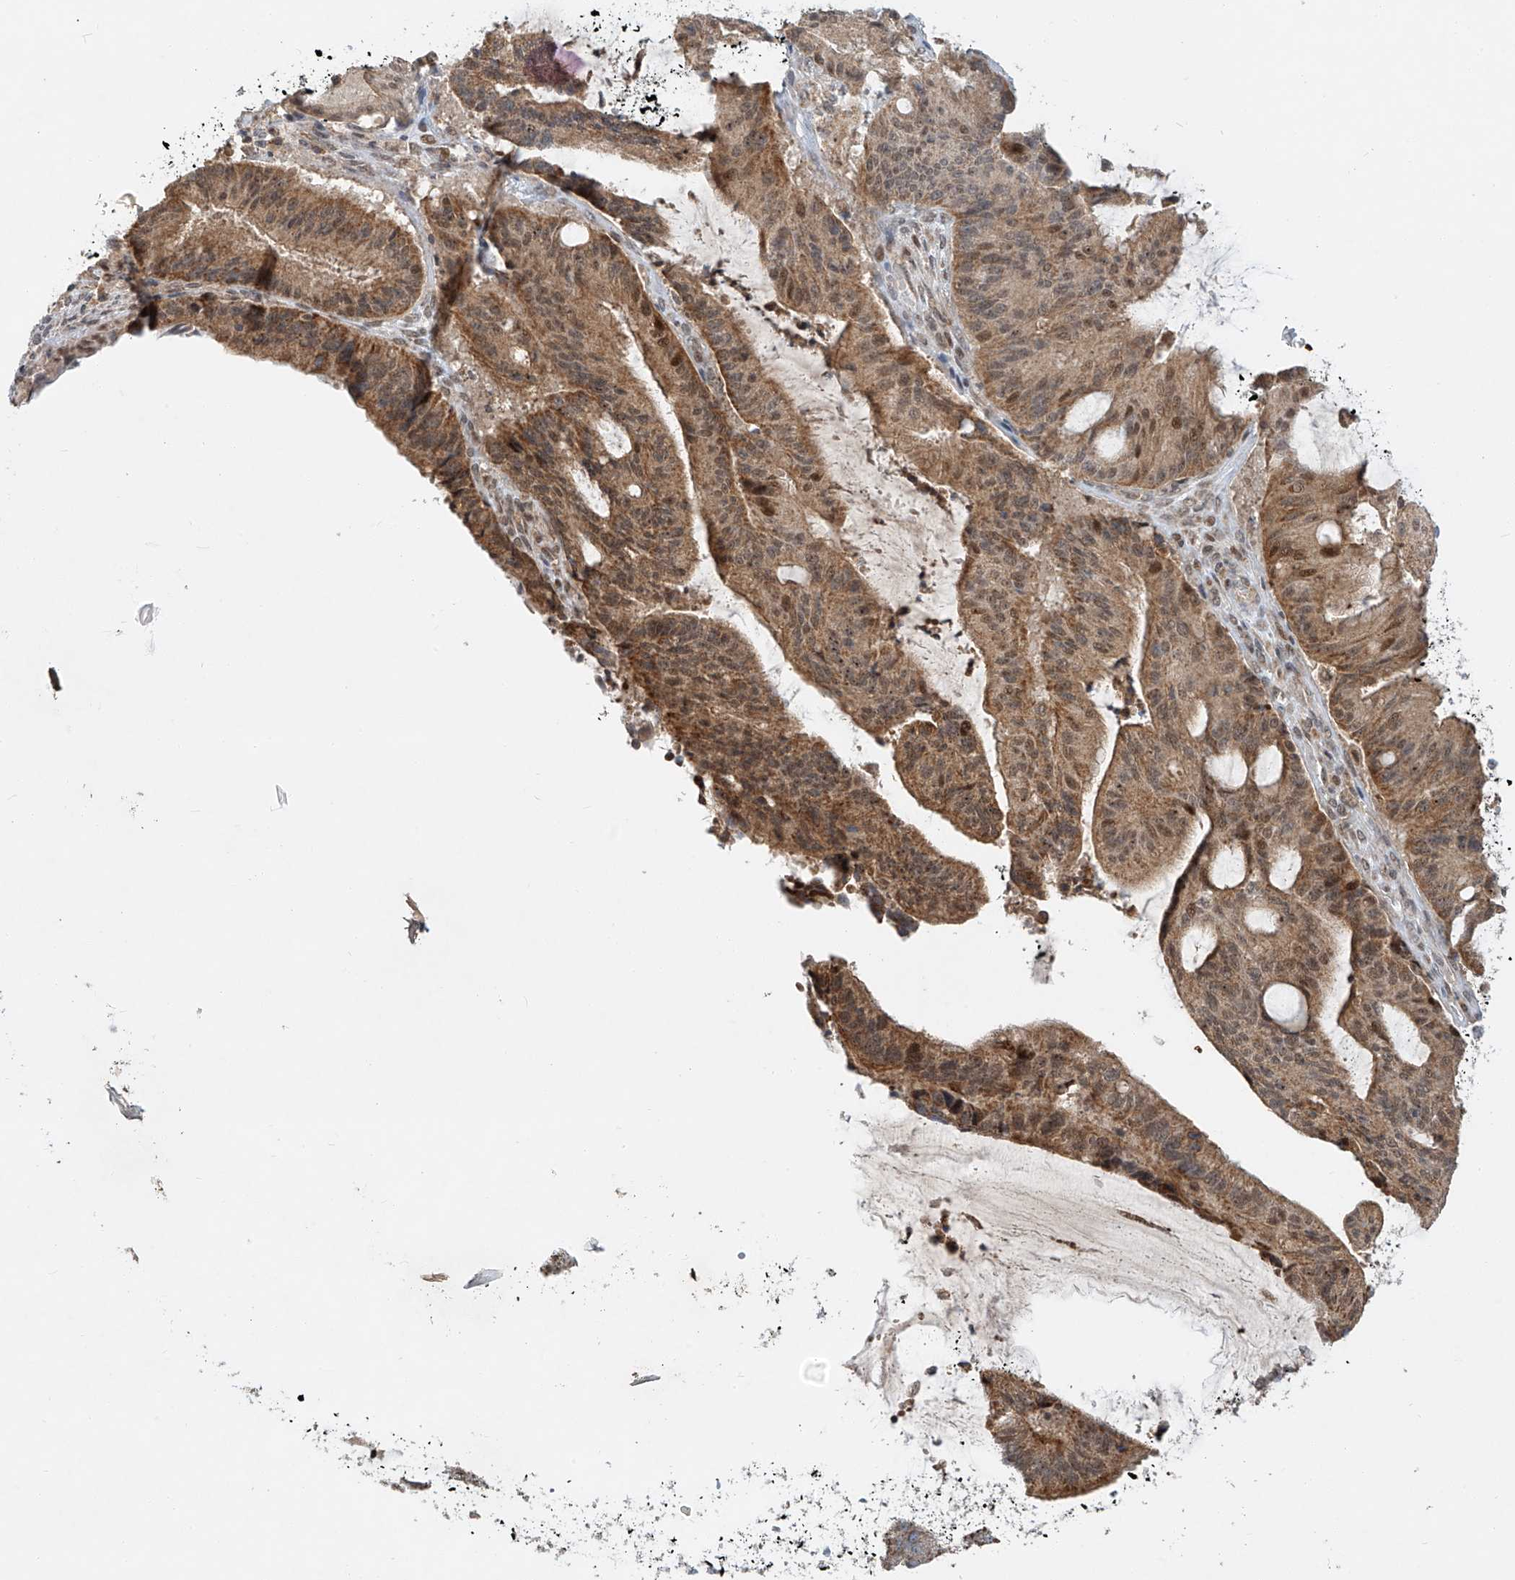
{"staining": {"intensity": "moderate", "quantity": "25%-75%", "location": "cytoplasmic/membranous,nuclear"}, "tissue": "pancreatic cancer", "cell_type": "Tumor cells", "image_type": "cancer", "snomed": [{"axis": "morphology", "description": "Adenocarcinoma, NOS"}, {"axis": "topography", "description": "Pancreas"}], "caption": "This image reveals immunohistochemistry (IHC) staining of human pancreatic cancer (adenocarcinoma), with medium moderate cytoplasmic/membranous and nuclear staining in approximately 25%-75% of tumor cells.", "gene": "SYTL3", "patient": {"sex": "female", "age": 61}}